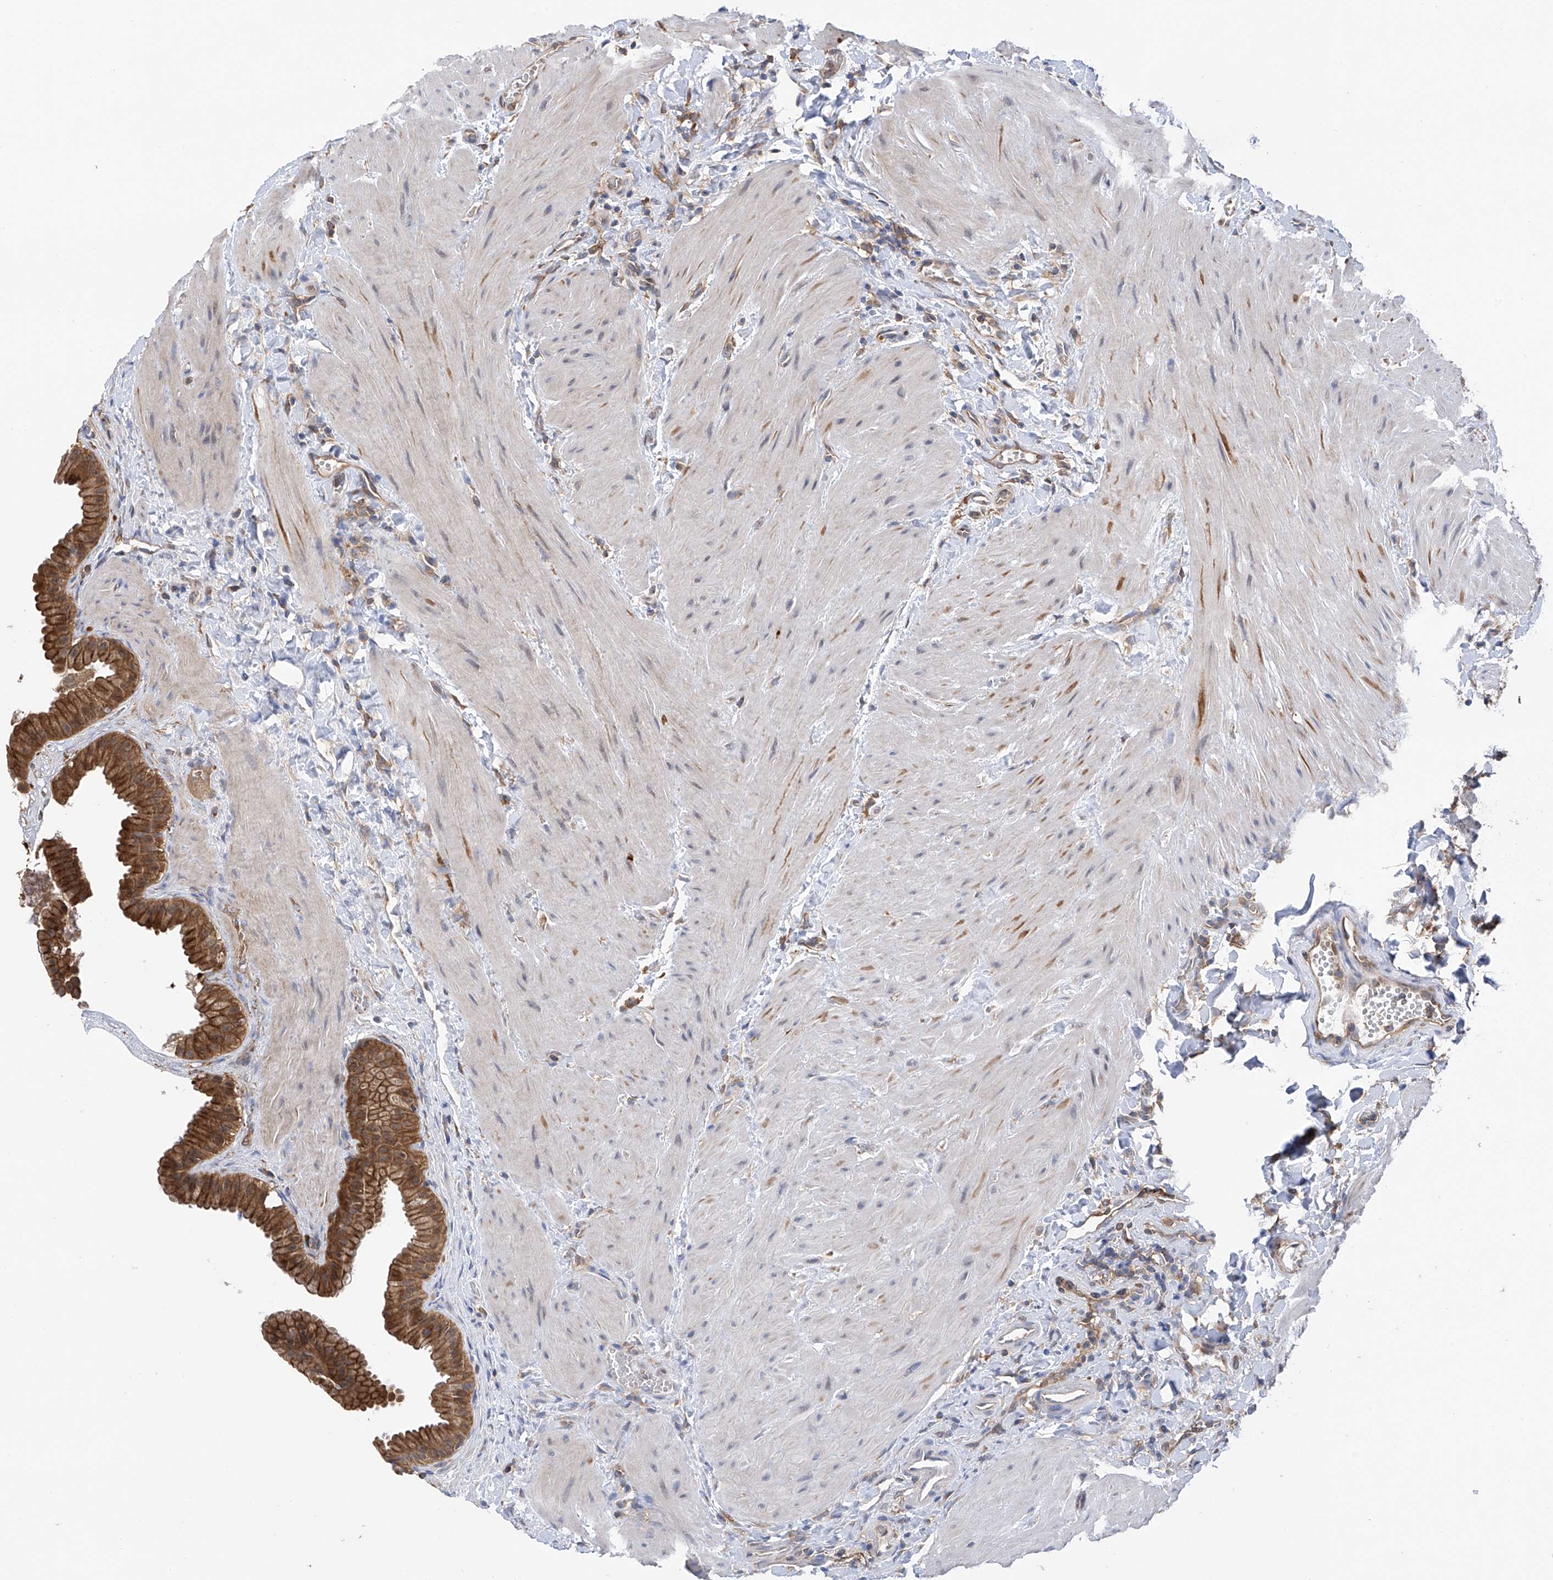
{"staining": {"intensity": "strong", "quantity": ">75%", "location": "cytoplasmic/membranous"}, "tissue": "gallbladder", "cell_type": "Glandular cells", "image_type": "normal", "snomed": [{"axis": "morphology", "description": "Normal tissue, NOS"}, {"axis": "topography", "description": "Gallbladder"}], "caption": "The histopathology image displays staining of unremarkable gallbladder, revealing strong cytoplasmic/membranous protein expression (brown color) within glandular cells. Immunohistochemistry stains the protein of interest in brown and the nuclei are stained blue.", "gene": "CHPF", "patient": {"sex": "male", "age": 55}}